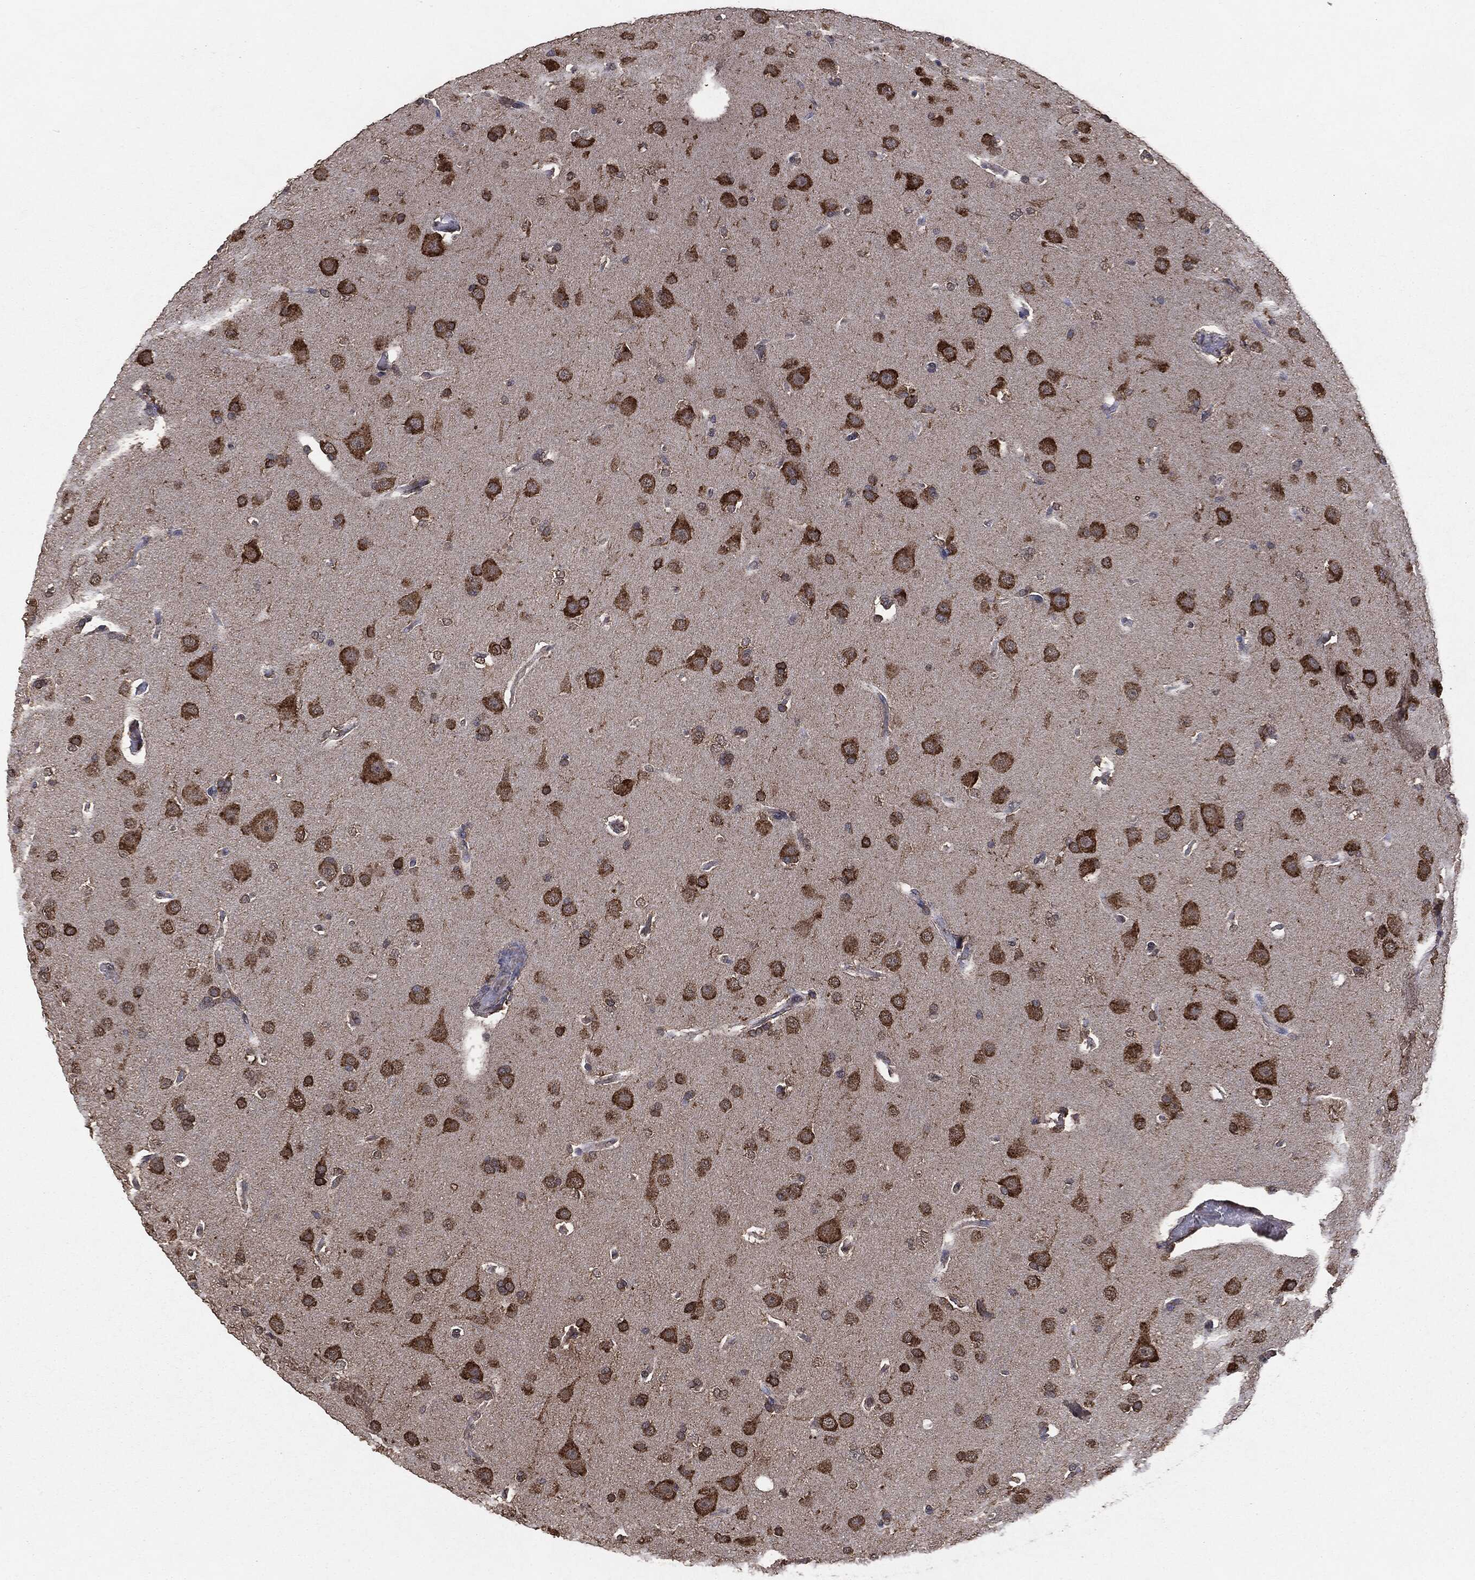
{"staining": {"intensity": "strong", "quantity": ">75%", "location": "cytoplasmic/membranous"}, "tissue": "glioma", "cell_type": "Tumor cells", "image_type": "cancer", "snomed": [{"axis": "morphology", "description": "Glioma, malignant, Low grade"}, {"axis": "topography", "description": "Brain"}], "caption": "Glioma stained with immunohistochemistry (IHC) reveals strong cytoplasmic/membranous staining in approximately >75% of tumor cells.", "gene": "MTOR", "patient": {"sex": "male", "age": 41}}